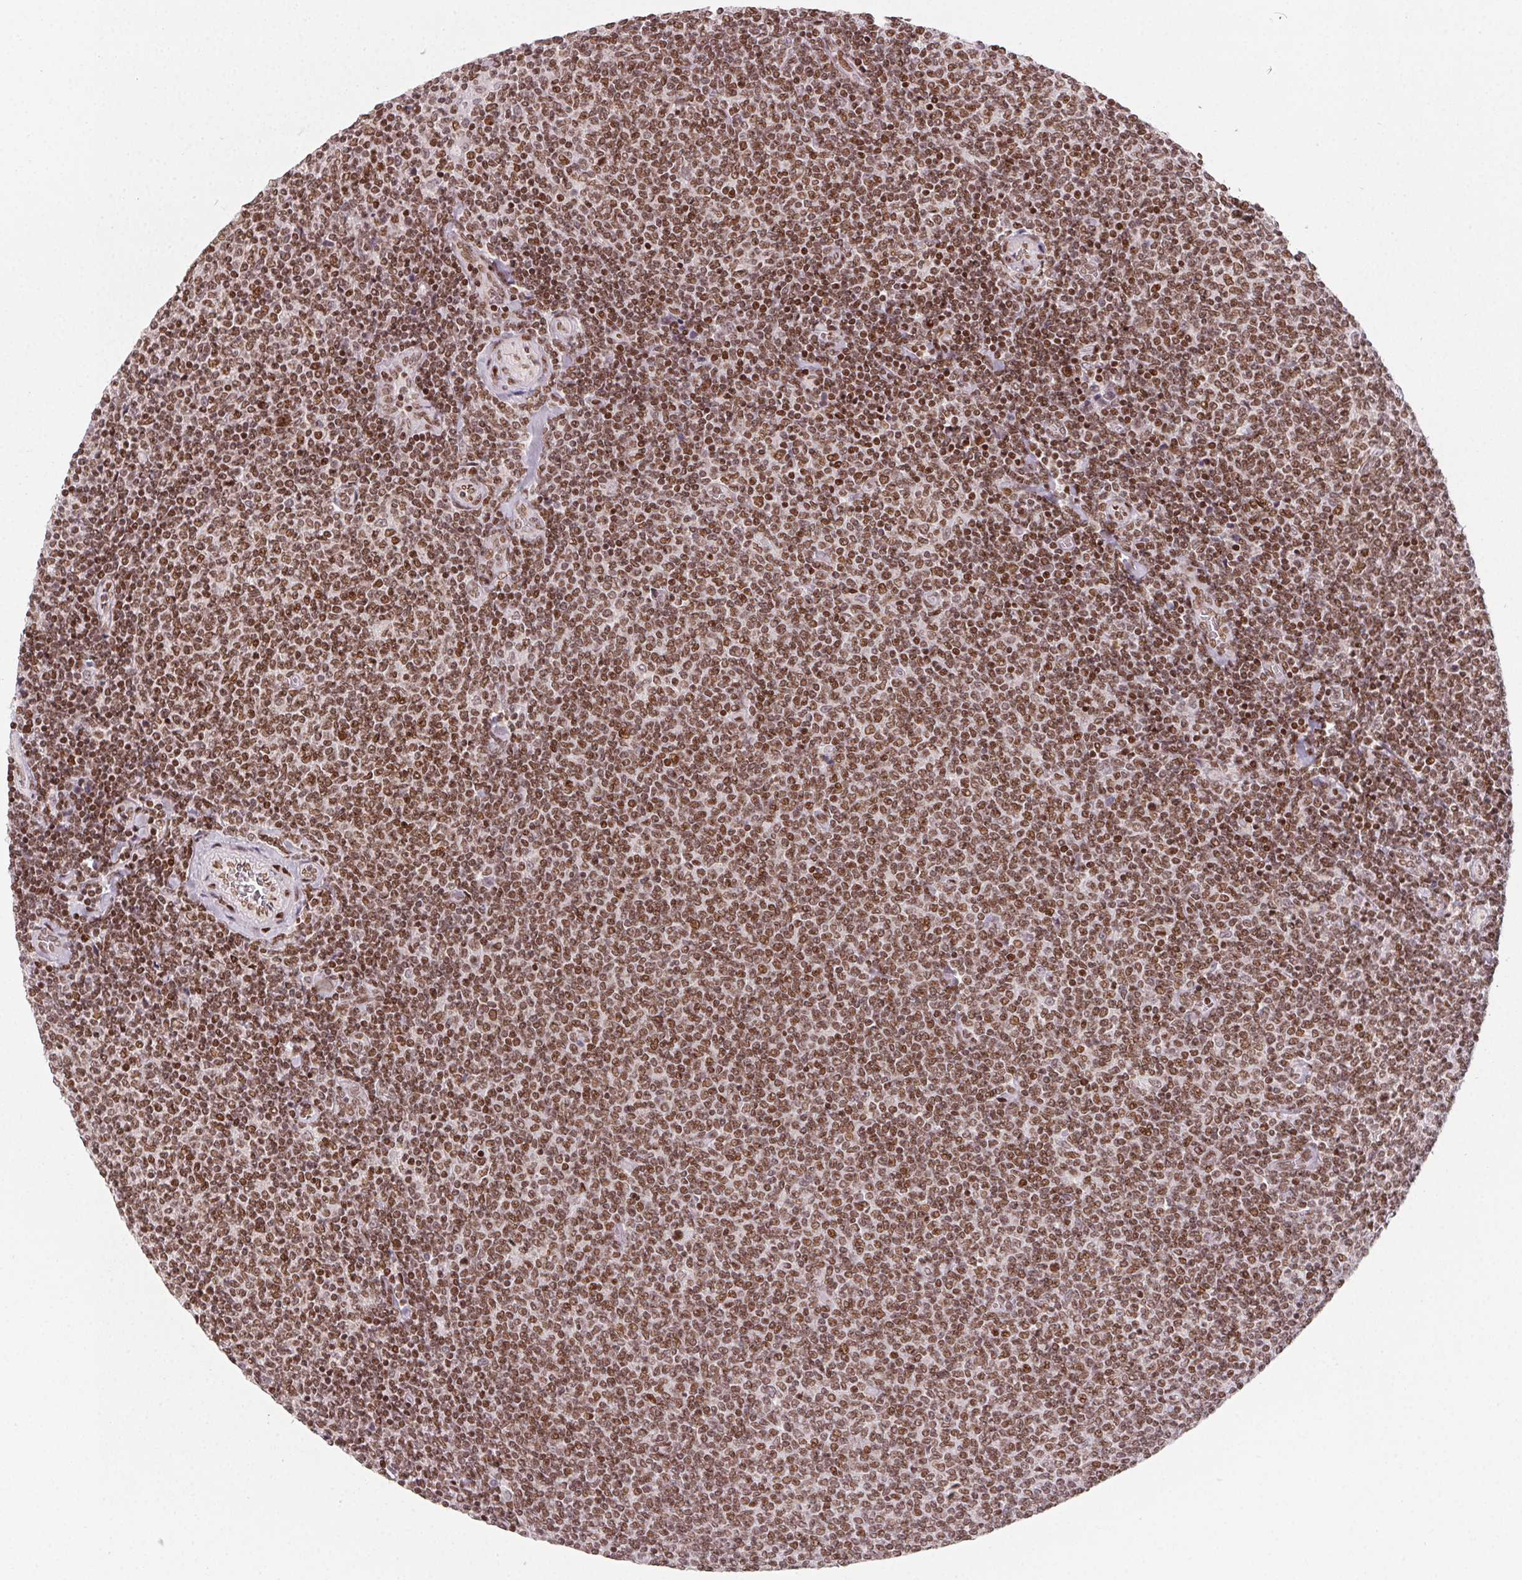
{"staining": {"intensity": "moderate", "quantity": ">75%", "location": "nuclear"}, "tissue": "lymphoma", "cell_type": "Tumor cells", "image_type": "cancer", "snomed": [{"axis": "morphology", "description": "Malignant lymphoma, non-Hodgkin's type, Low grade"}, {"axis": "topography", "description": "Lymph node"}], "caption": "A medium amount of moderate nuclear positivity is seen in about >75% of tumor cells in low-grade malignant lymphoma, non-Hodgkin's type tissue.", "gene": "KMT2A", "patient": {"sex": "male", "age": 52}}